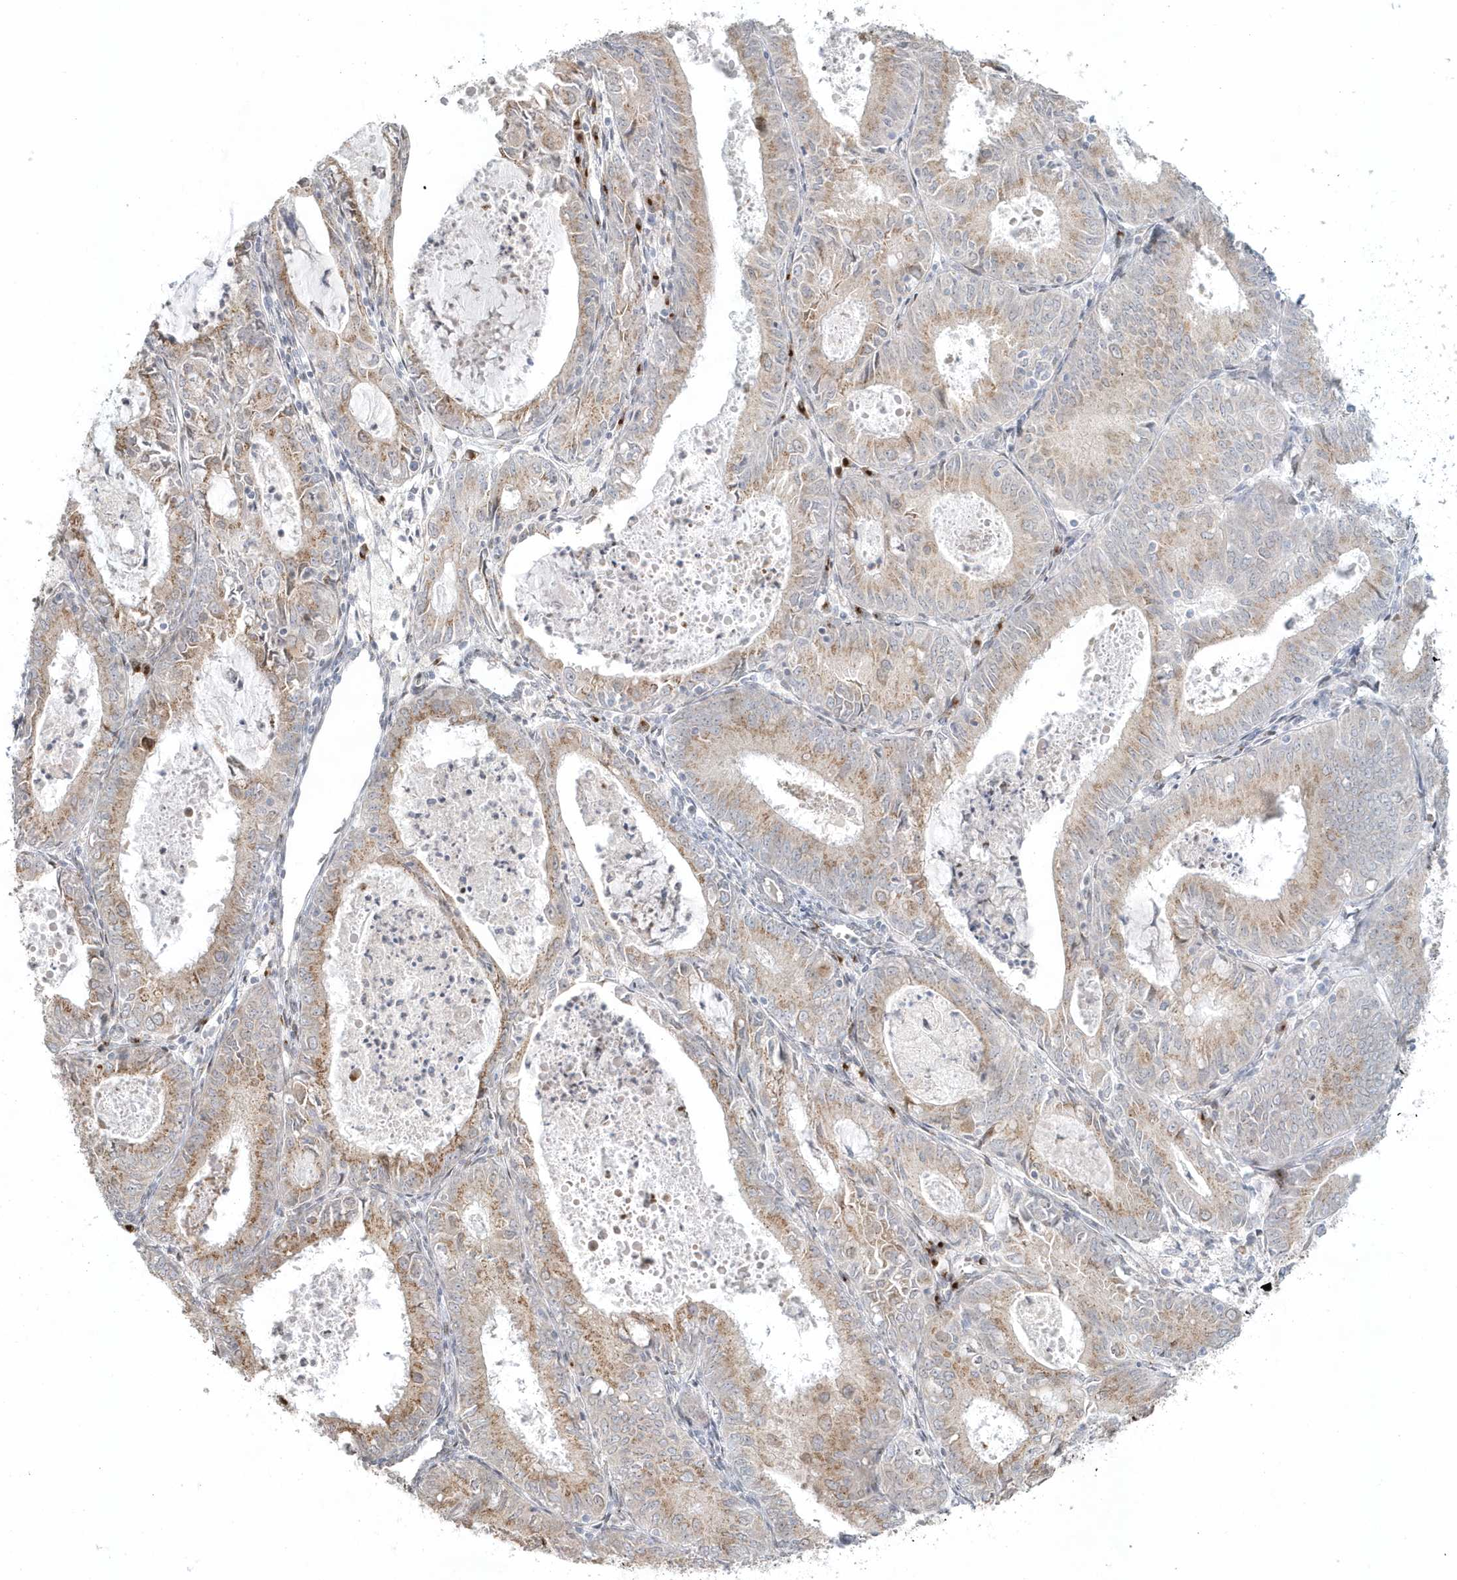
{"staining": {"intensity": "moderate", "quantity": ">75%", "location": "cytoplasmic/membranous"}, "tissue": "endometrial cancer", "cell_type": "Tumor cells", "image_type": "cancer", "snomed": [{"axis": "morphology", "description": "Adenocarcinoma, NOS"}, {"axis": "topography", "description": "Endometrium"}], "caption": "This image reveals immunohistochemistry staining of endometrial cancer, with medium moderate cytoplasmic/membranous staining in about >75% of tumor cells.", "gene": "DHFR", "patient": {"sex": "female", "age": 57}}